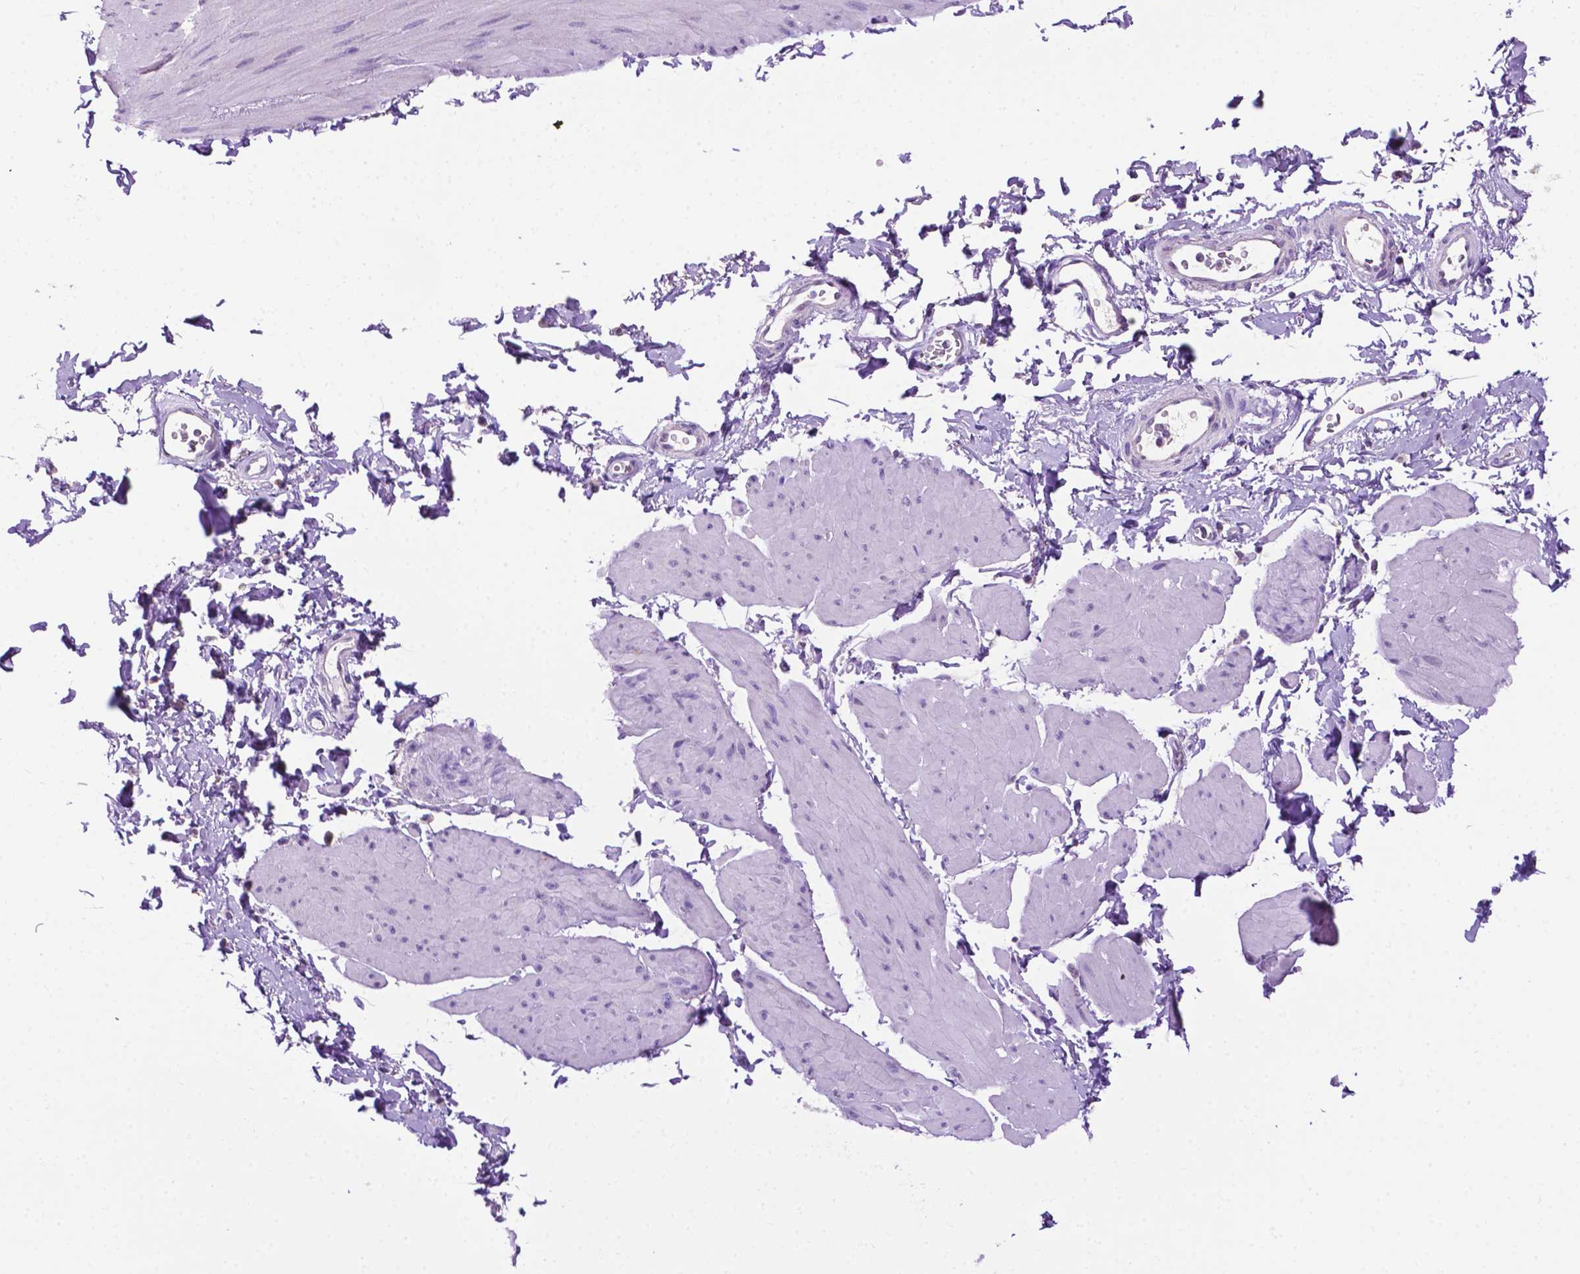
{"staining": {"intensity": "negative", "quantity": "none", "location": "none"}, "tissue": "smooth muscle", "cell_type": "Smooth muscle cells", "image_type": "normal", "snomed": [{"axis": "morphology", "description": "Normal tissue, NOS"}, {"axis": "topography", "description": "Adipose tissue"}, {"axis": "topography", "description": "Smooth muscle"}, {"axis": "topography", "description": "Peripheral nerve tissue"}], "caption": "Immunohistochemical staining of benign human smooth muscle reveals no significant staining in smooth muscle cells.", "gene": "MMP27", "patient": {"sex": "male", "age": 83}}